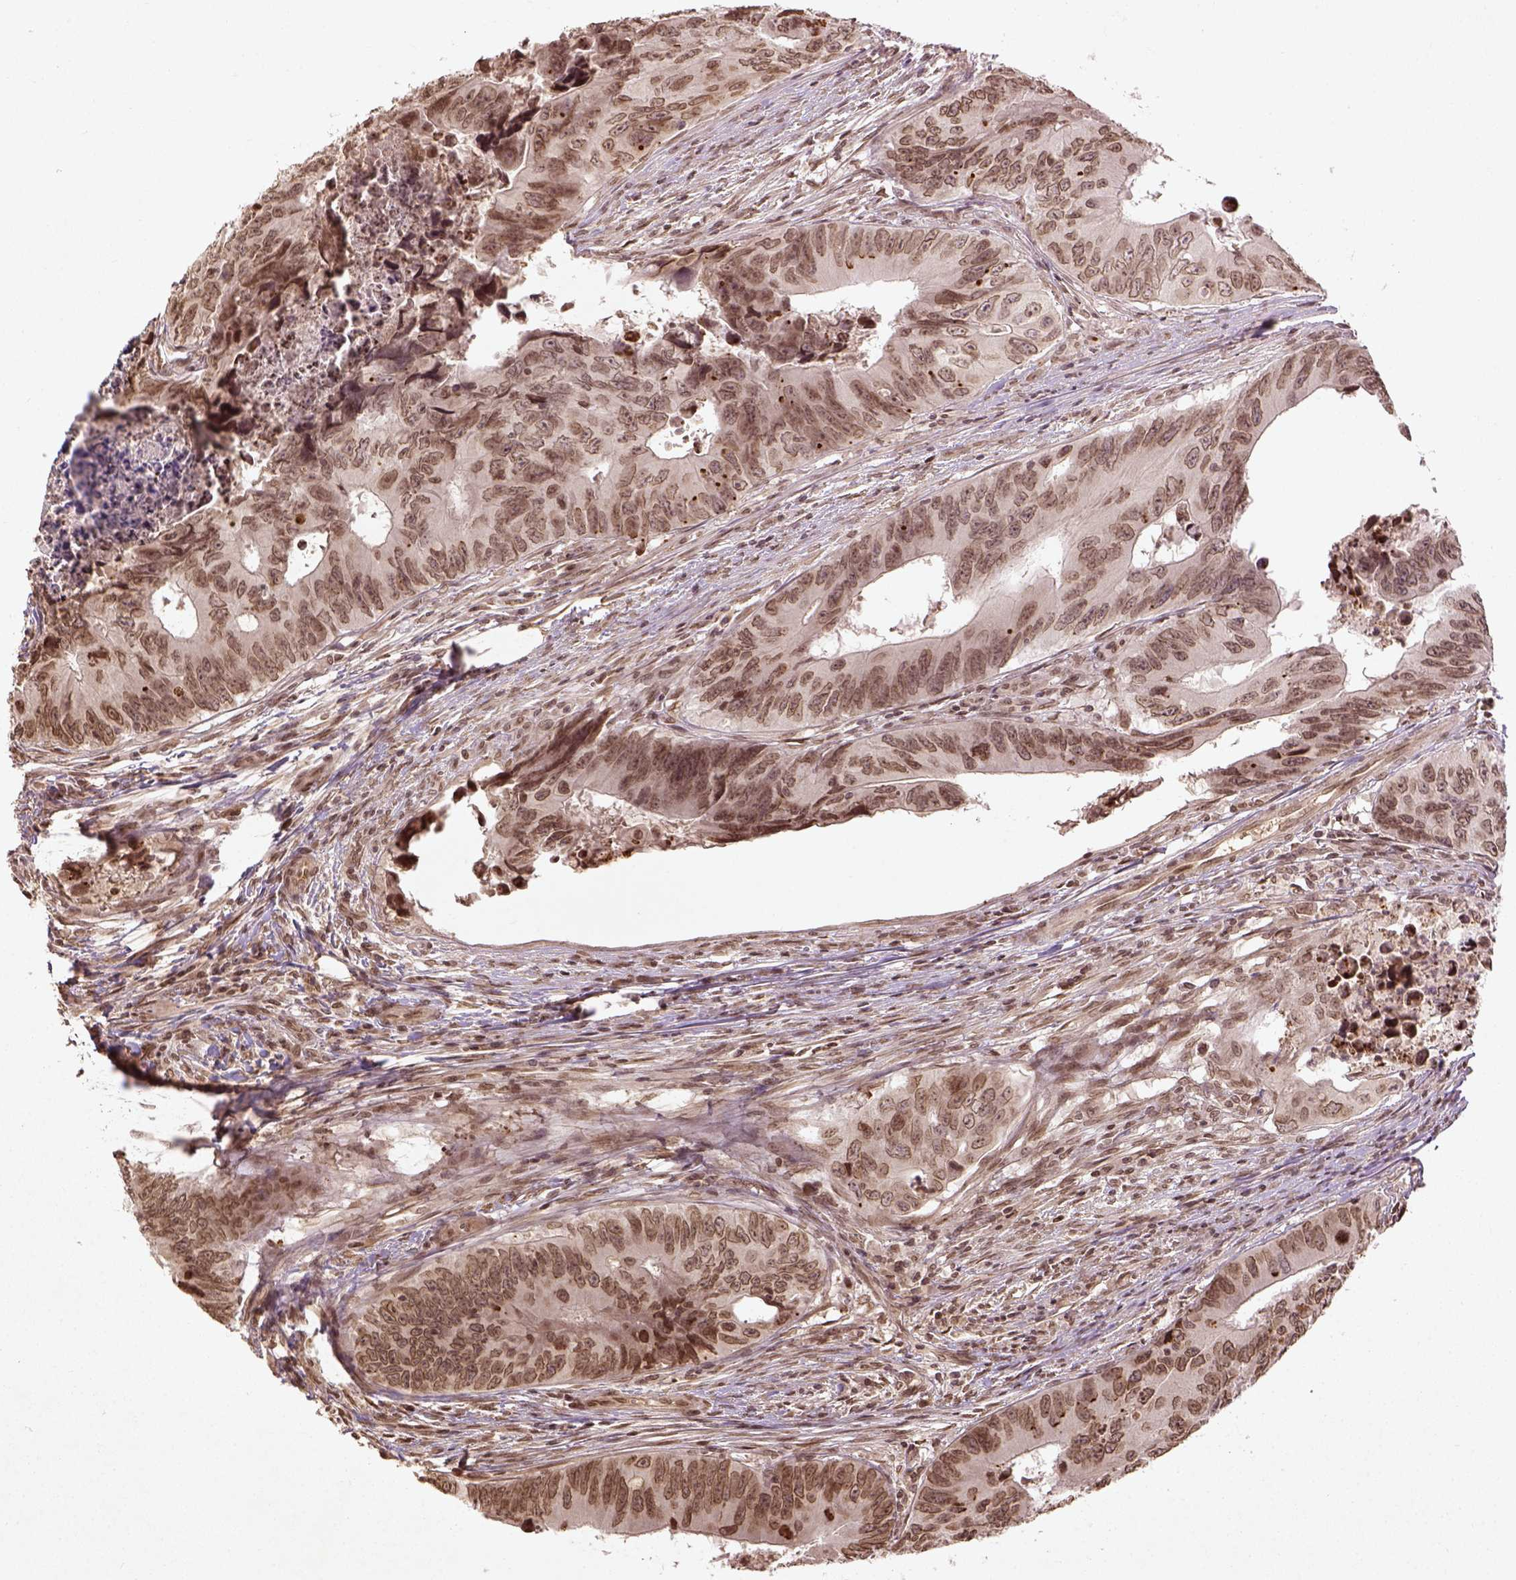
{"staining": {"intensity": "moderate", "quantity": ">75%", "location": "nuclear"}, "tissue": "colorectal cancer", "cell_type": "Tumor cells", "image_type": "cancer", "snomed": [{"axis": "morphology", "description": "Adenocarcinoma, NOS"}, {"axis": "topography", "description": "Colon"}], "caption": "High-magnification brightfield microscopy of colorectal adenocarcinoma stained with DAB (brown) and counterstained with hematoxylin (blue). tumor cells exhibit moderate nuclear expression is seen in about>75% of cells.", "gene": "BANF1", "patient": {"sex": "female", "age": 82}}